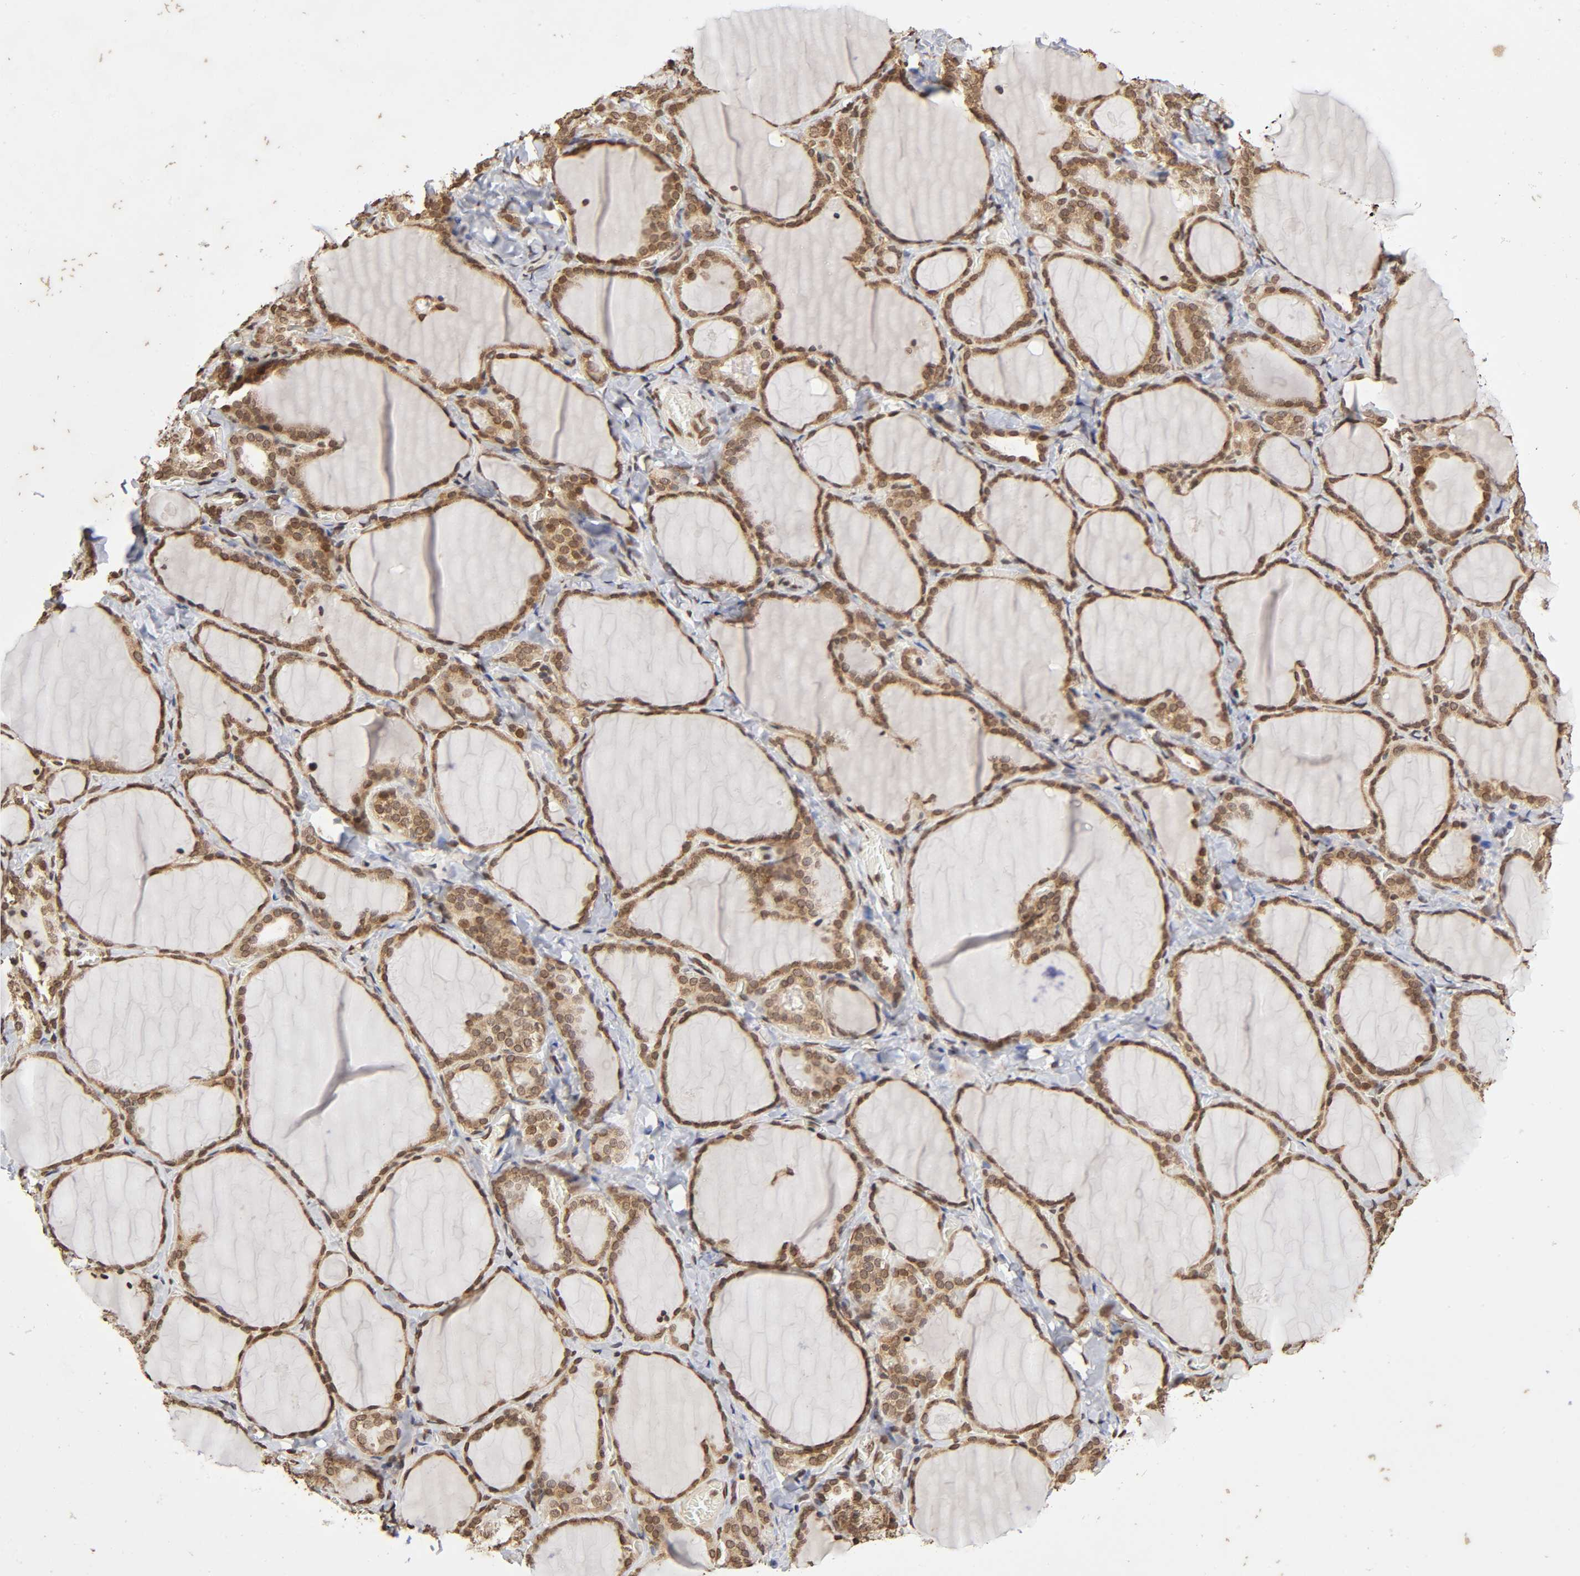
{"staining": {"intensity": "moderate", "quantity": ">75%", "location": "cytoplasmic/membranous,nuclear"}, "tissue": "thyroid gland", "cell_type": "Glandular cells", "image_type": "normal", "snomed": [{"axis": "morphology", "description": "Normal tissue, NOS"}, {"axis": "morphology", "description": "Papillary adenocarcinoma, NOS"}, {"axis": "topography", "description": "Thyroid gland"}], "caption": "The photomicrograph reveals staining of normal thyroid gland, revealing moderate cytoplasmic/membranous,nuclear protein expression (brown color) within glandular cells. The protein of interest is shown in brown color, while the nuclei are stained blue.", "gene": "MLLT6", "patient": {"sex": "female", "age": 30}}